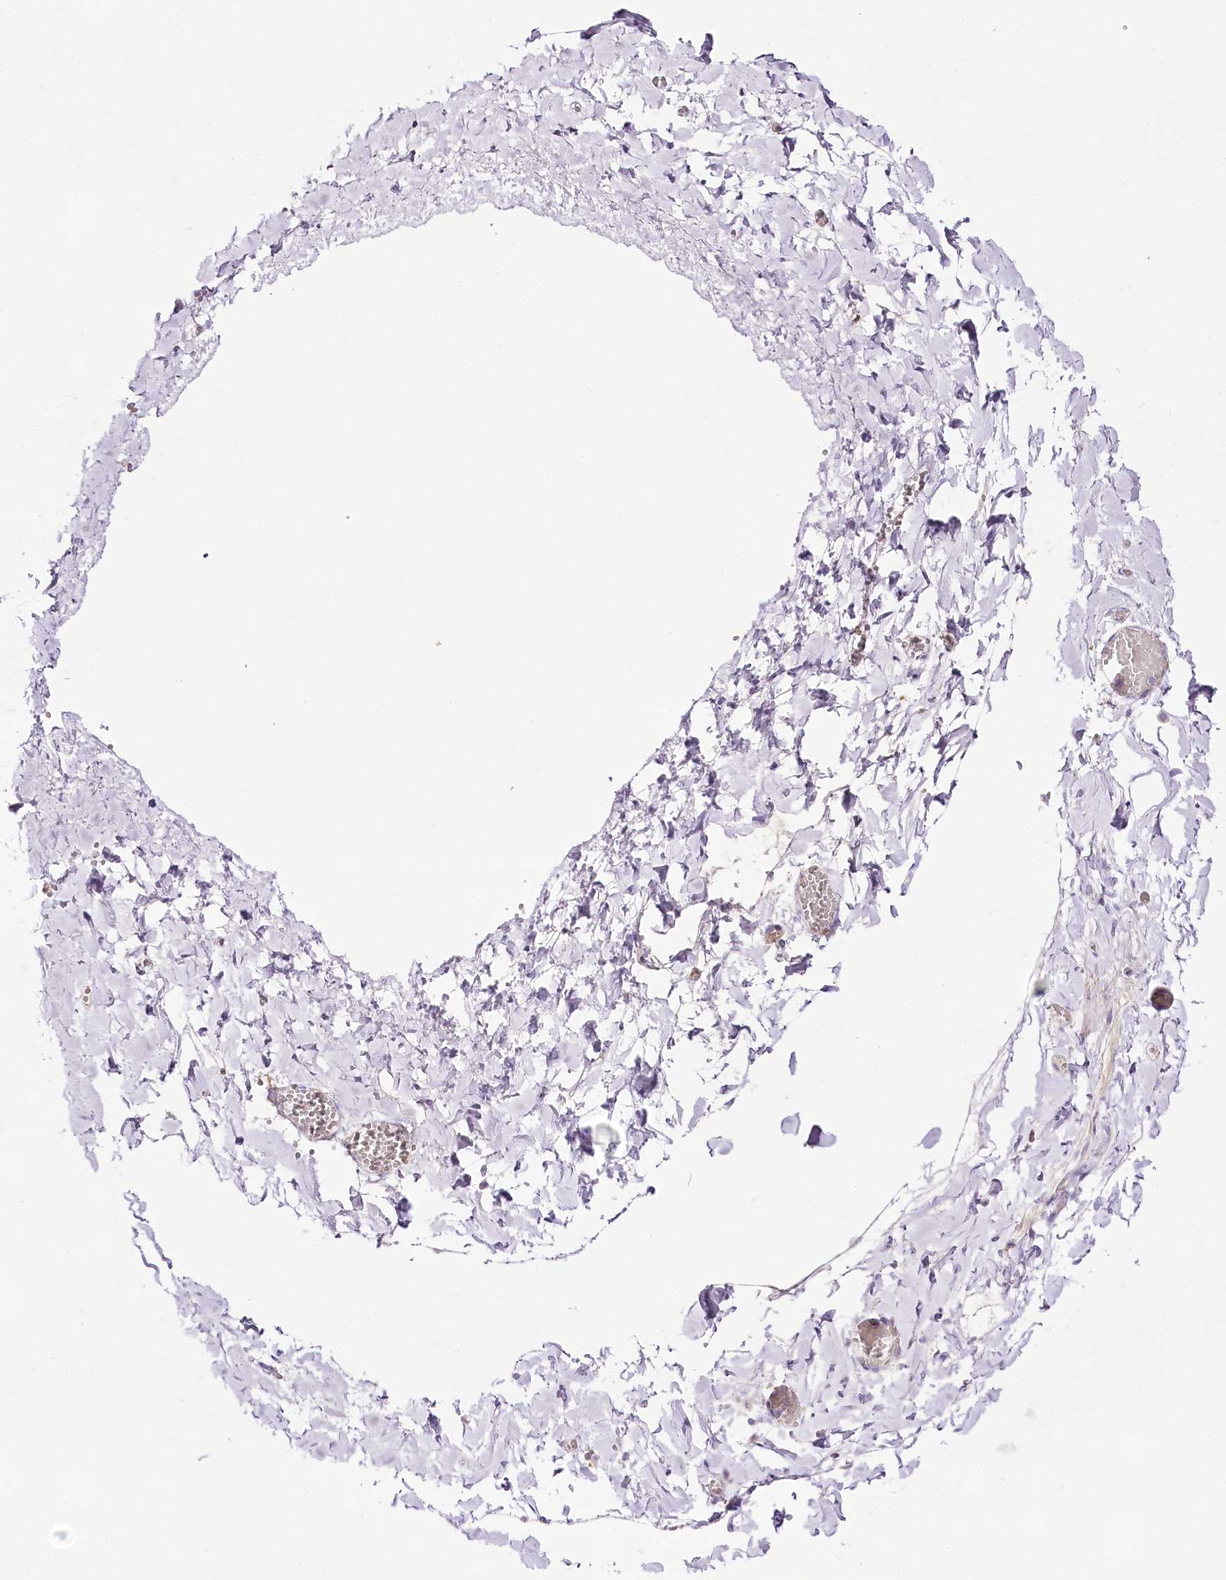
{"staining": {"intensity": "negative", "quantity": "none", "location": "none"}, "tissue": "adipose tissue", "cell_type": "Adipocytes", "image_type": "normal", "snomed": [{"axis": "morphology", "description": "Normal tissue, NOS"}, {"axis": "topography", "description": "Gallbladder"}, {"axis": "topography", "description": "Peripheral nerve tissue"}], "caption": "High power microscopy micrograph of an immunohistochemistry image of benign adipose tissue, revealing no significant expression in adipocytes.", "gene": "CCDC30", "patient": {"sex": "male", "age": 38}}